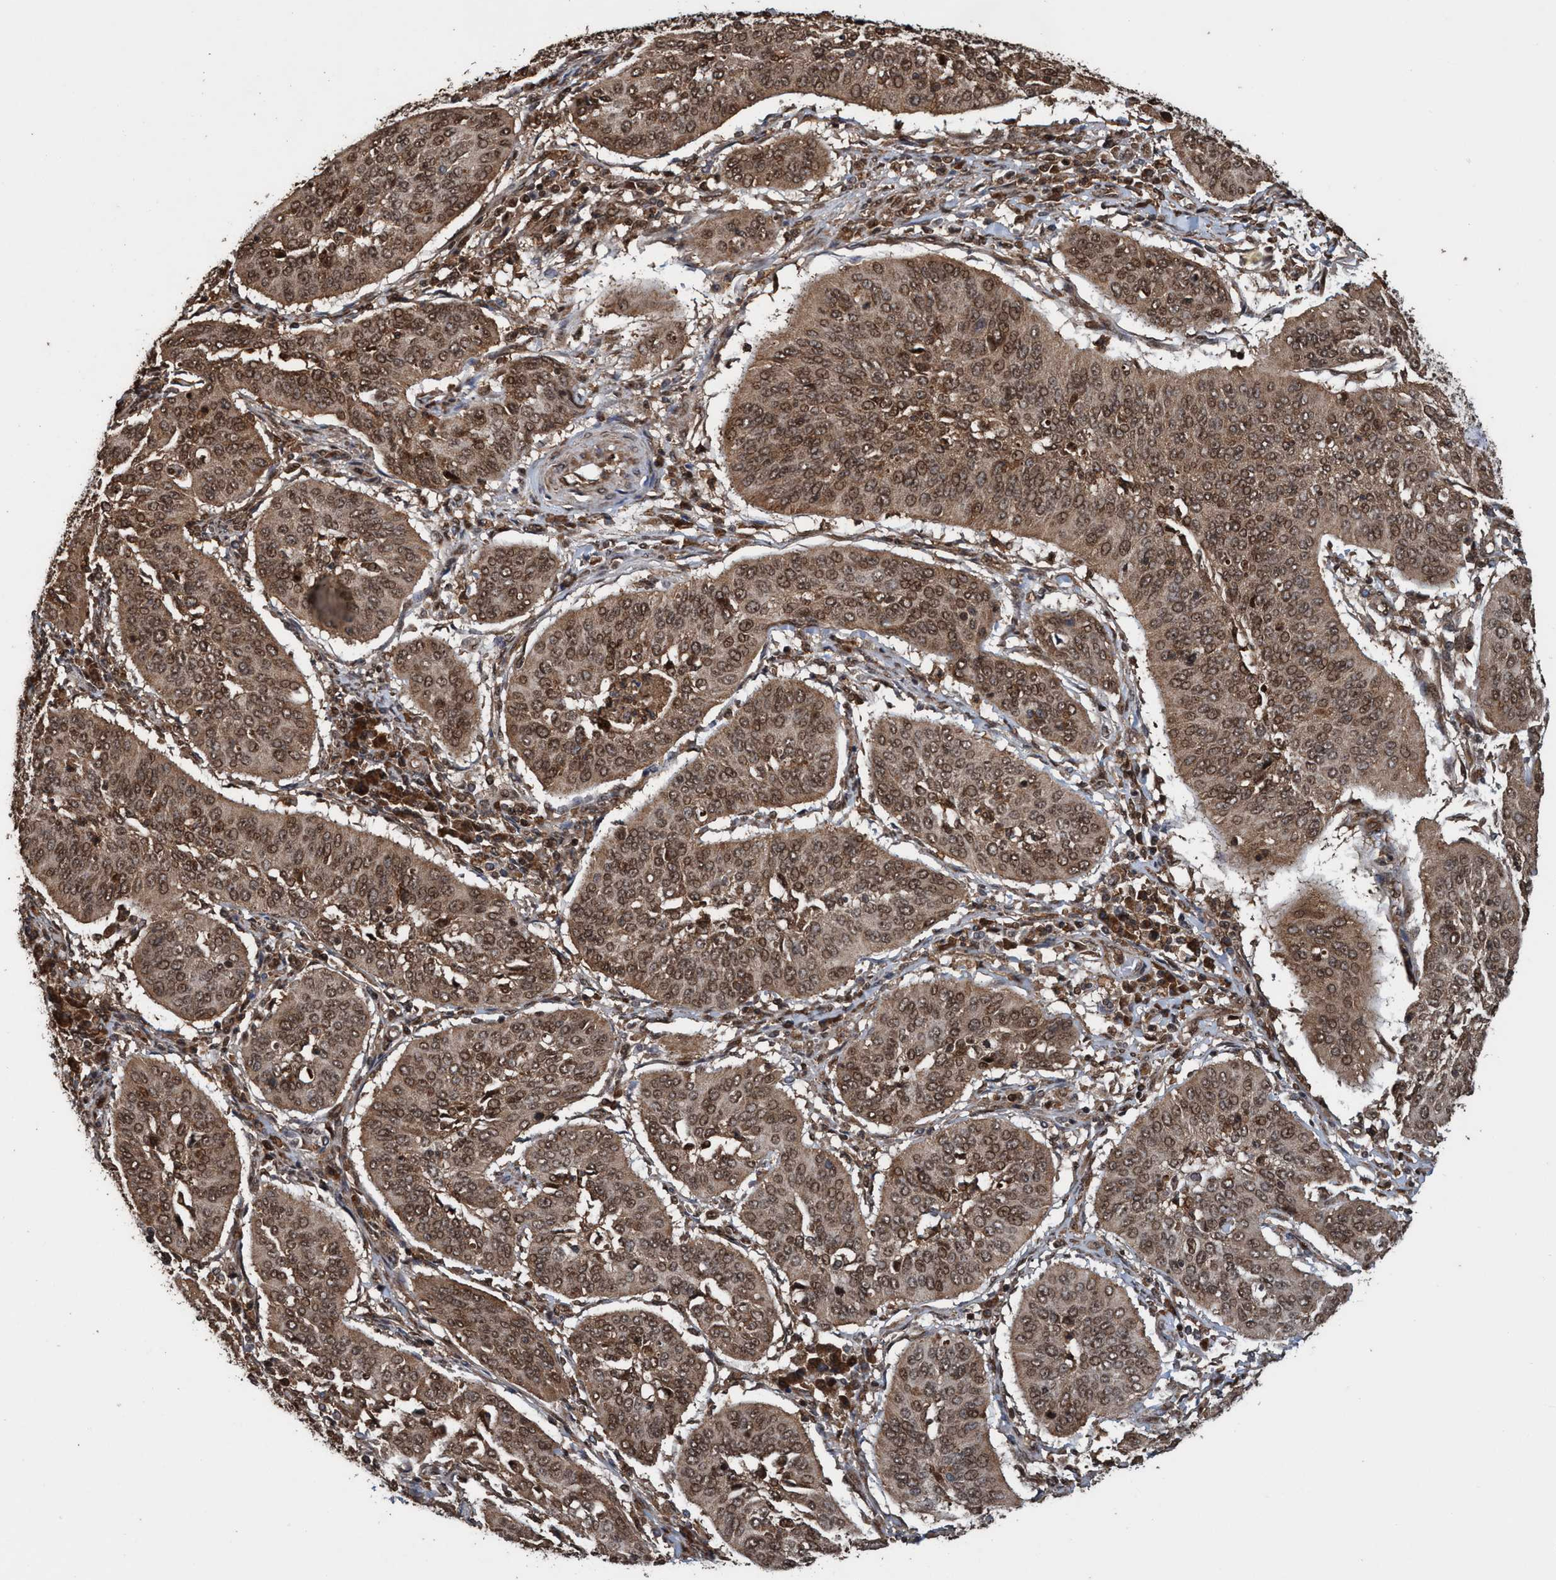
{"staining": {"intensity": "moderate", "quantity": ">75%", "location": "cytoplasmic/membranous,nuclear"}, "tissue": "cervical cancer", "cell_type": "Tumor cells", "image_type": "cancer", "snomed": [{"axis": "morphology", "description": "Normal tissue, NOS"}, {"axis": "morphology", "description": "Squamous cell carcinoma, NOS"}, {"axis": "topography", "description": "Cervix"}], "caption": "This is a photomicrograph of IHC staining of squamous cell carcinoma (cervical), which shows moderate expression in the cytoplasmic/membranous and nuclear of tumor cells.", "gene": "TRPC7", "patient": {"sex": "female", "age": 39}}